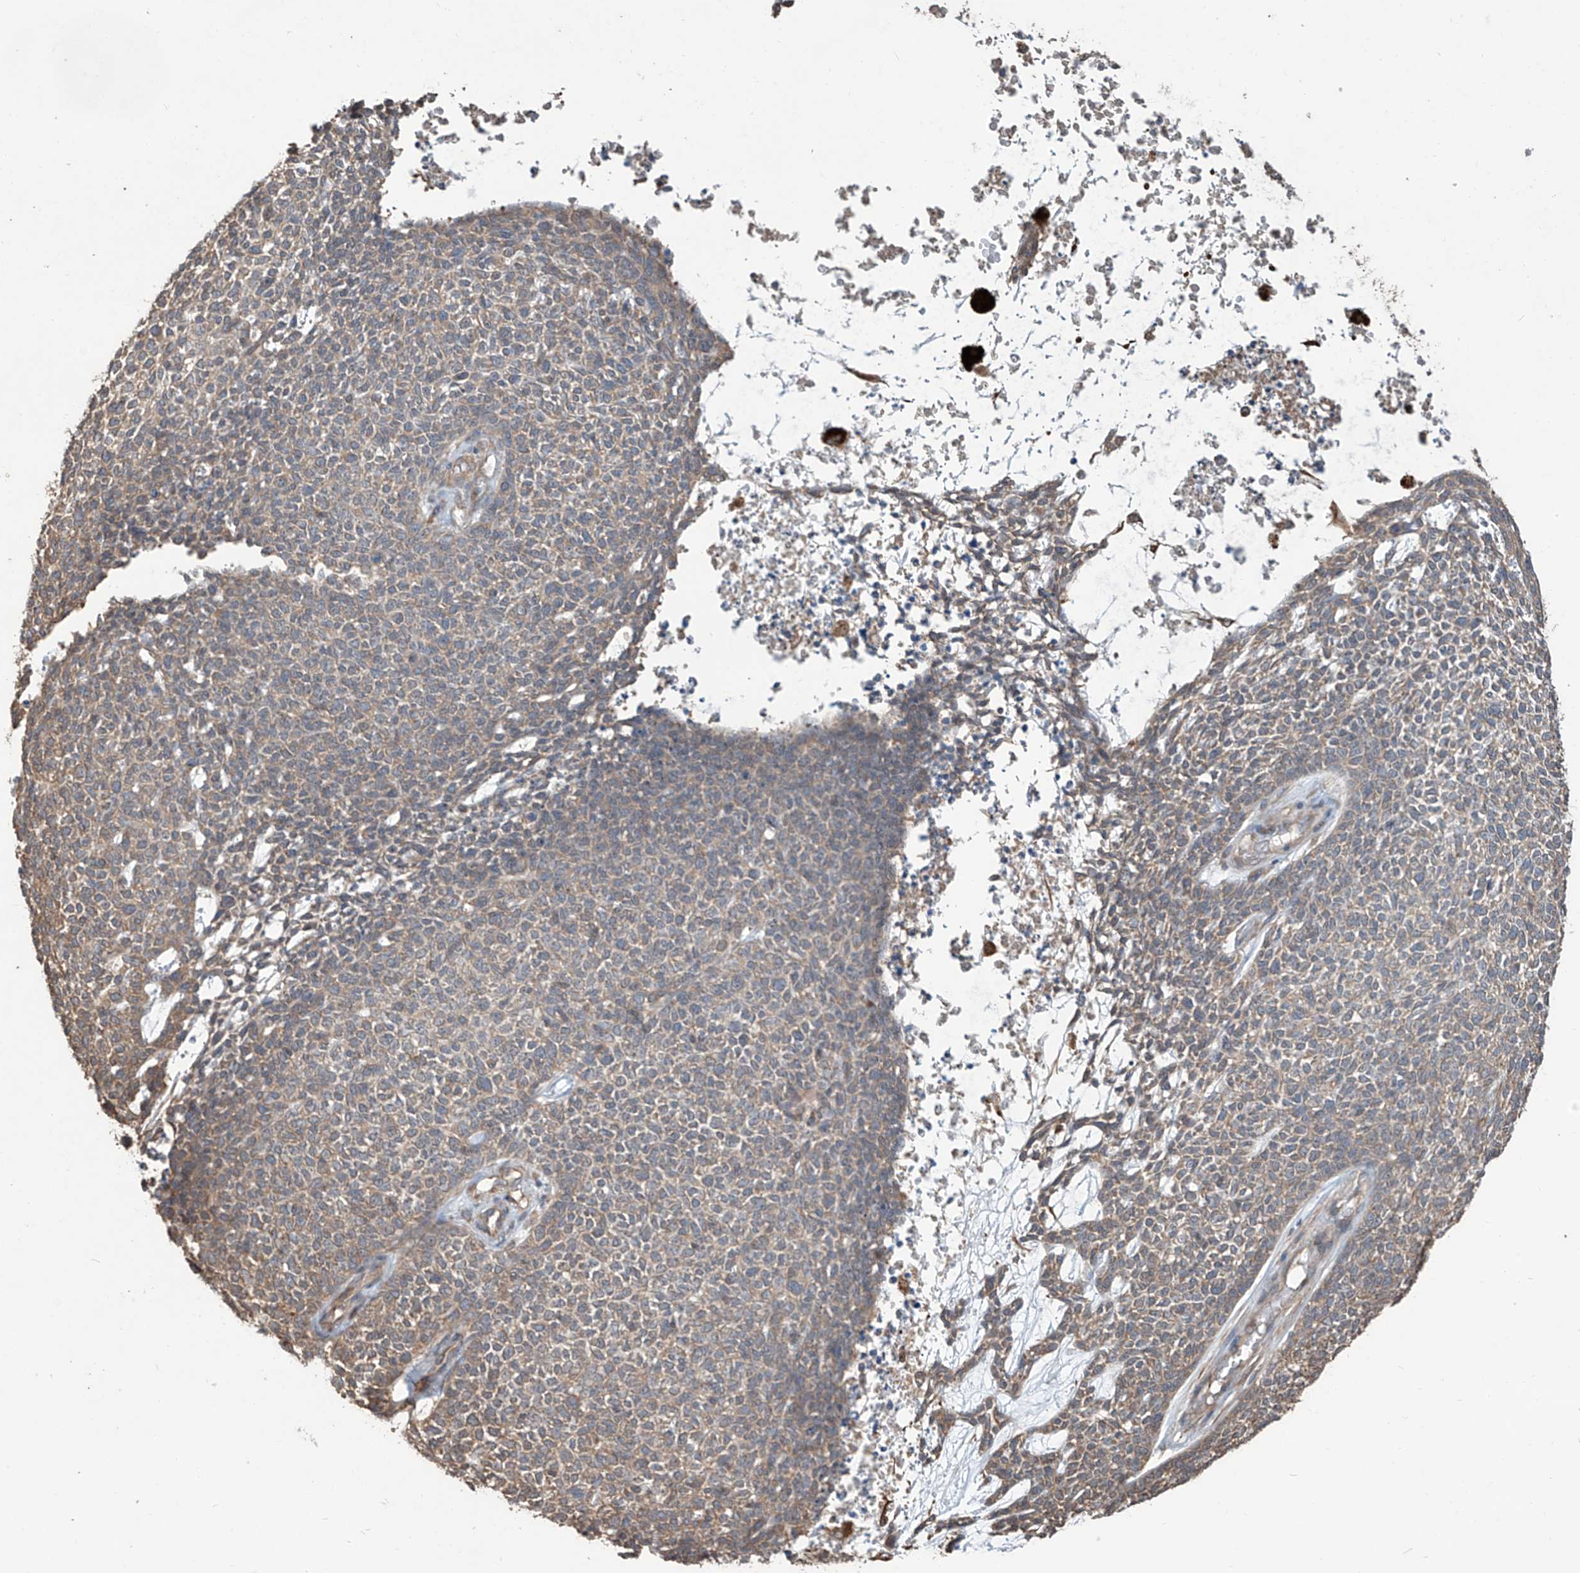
{"staining": {"intensity": "moderate", "quantity": "<25%", "location": "cytoplasmic/membranous"}, "tissue": "skin cancer", "cell_type": "Tumor cells", "image_type": "cancer", "snomed": [{"axis": "morphology", "description": "Basal cell carcinoma"}, {"axis": "topography", "description": "Skin"}], "caption": "Human basal cell carcinoma (skin) stained for a protein (brown) exhibits moderate cytoplasmic/membranous positive staining in about <25% of tumor cells.", "gene": "AGBL5", "patient": {"sex": "female", "age": 84}}